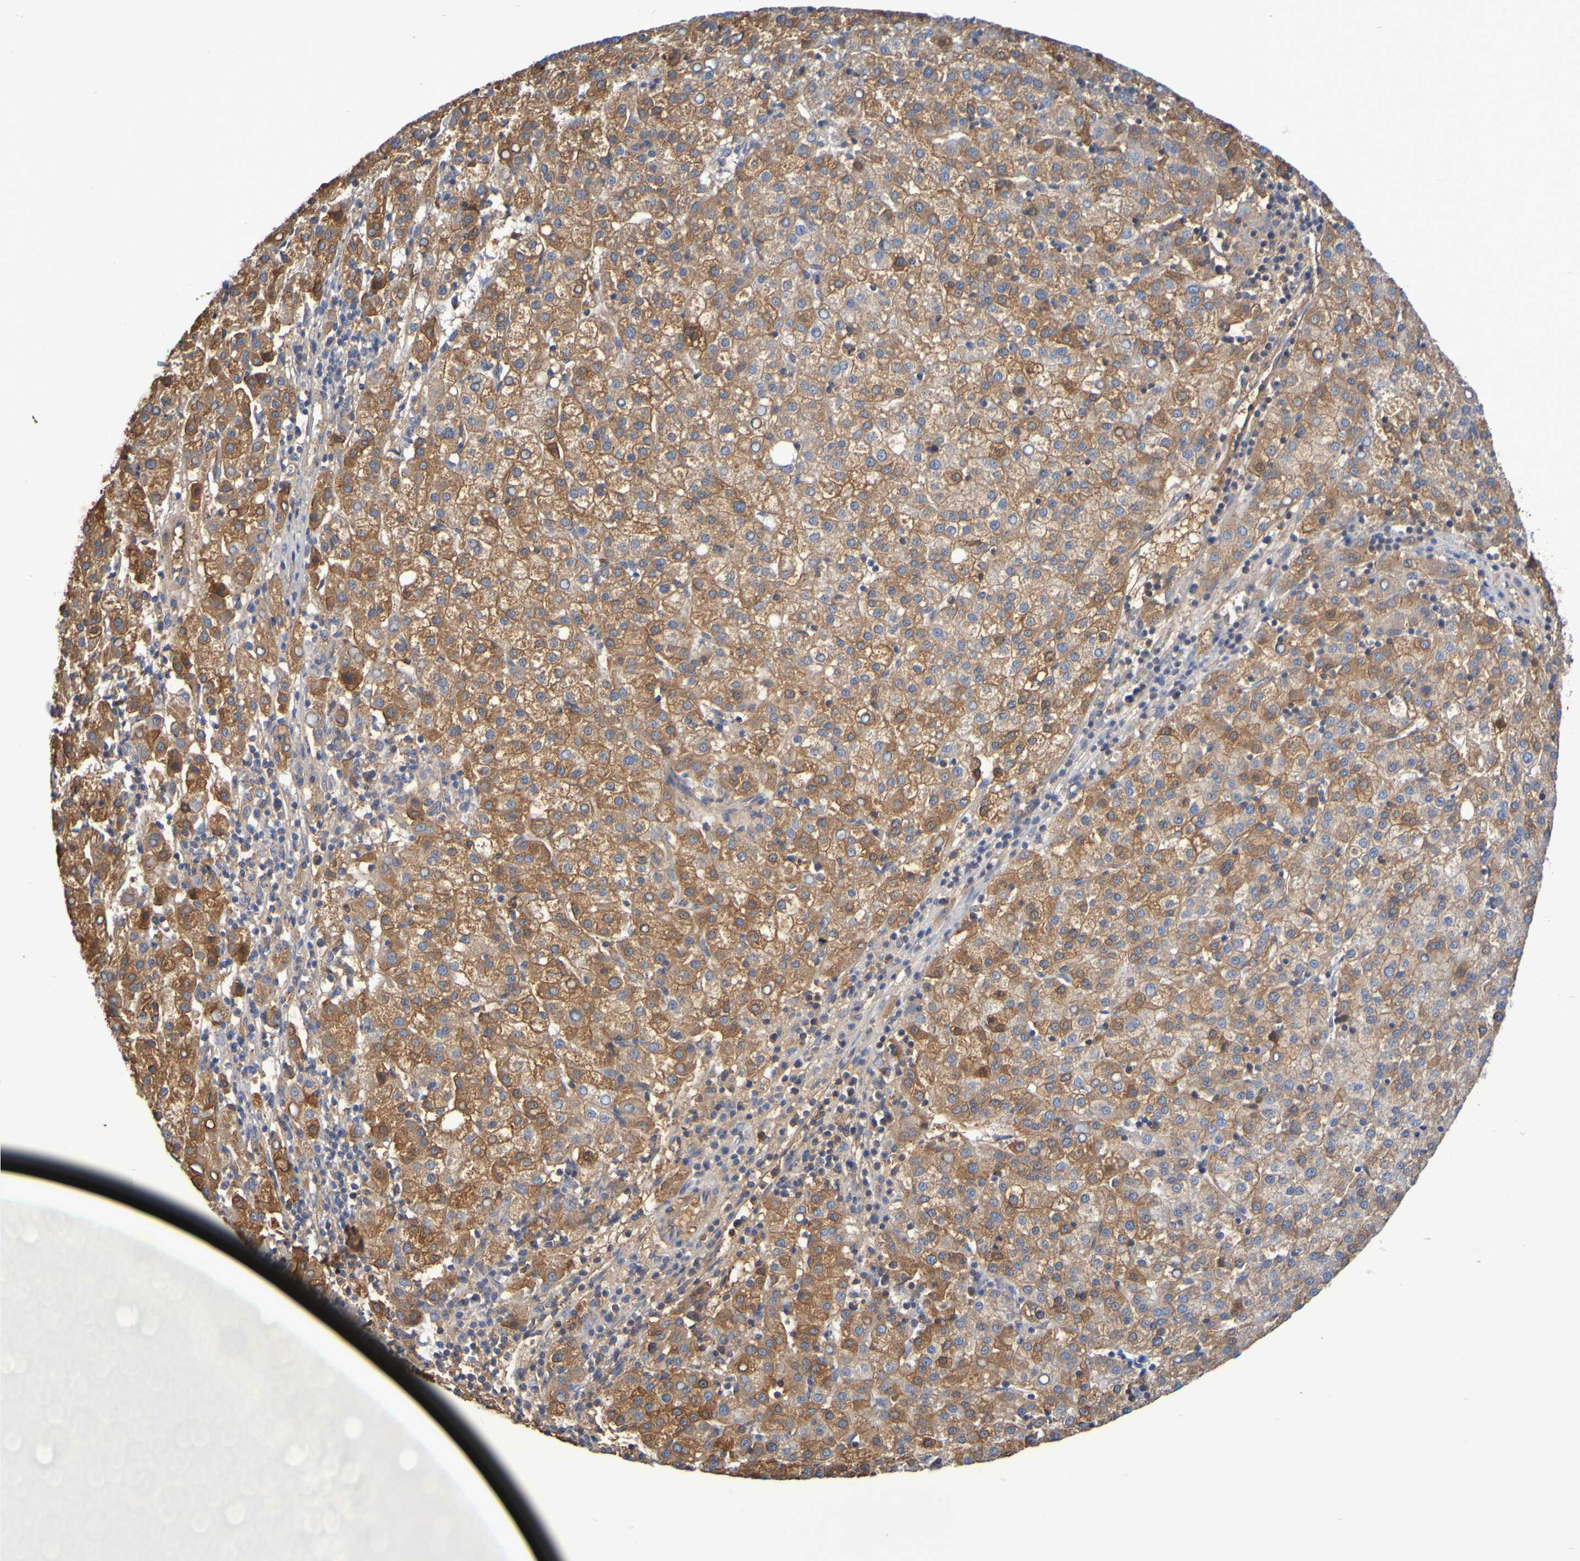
{"staining": {"intensity": "moderate", "quantity": ">75%", "location": "cytoplasmic/membranous"}, "tissue": "liver cancer", "cell_type": "Tumor cells", "image_type": "cancer", "snomed": [{"axis": "morphology", "description": "Carcinoma, Hepatocellular, NOS"}, {"axis": "topography", "description": "Liver"}], "caption": "Immunohistochemical staining of liver cancer displays medium levels of moderate cytoplasmic/membranous protein positivity in about >75% of tumor cells.", "gene": "GAB3", "patient": {"sex": "female", "age": 58}}